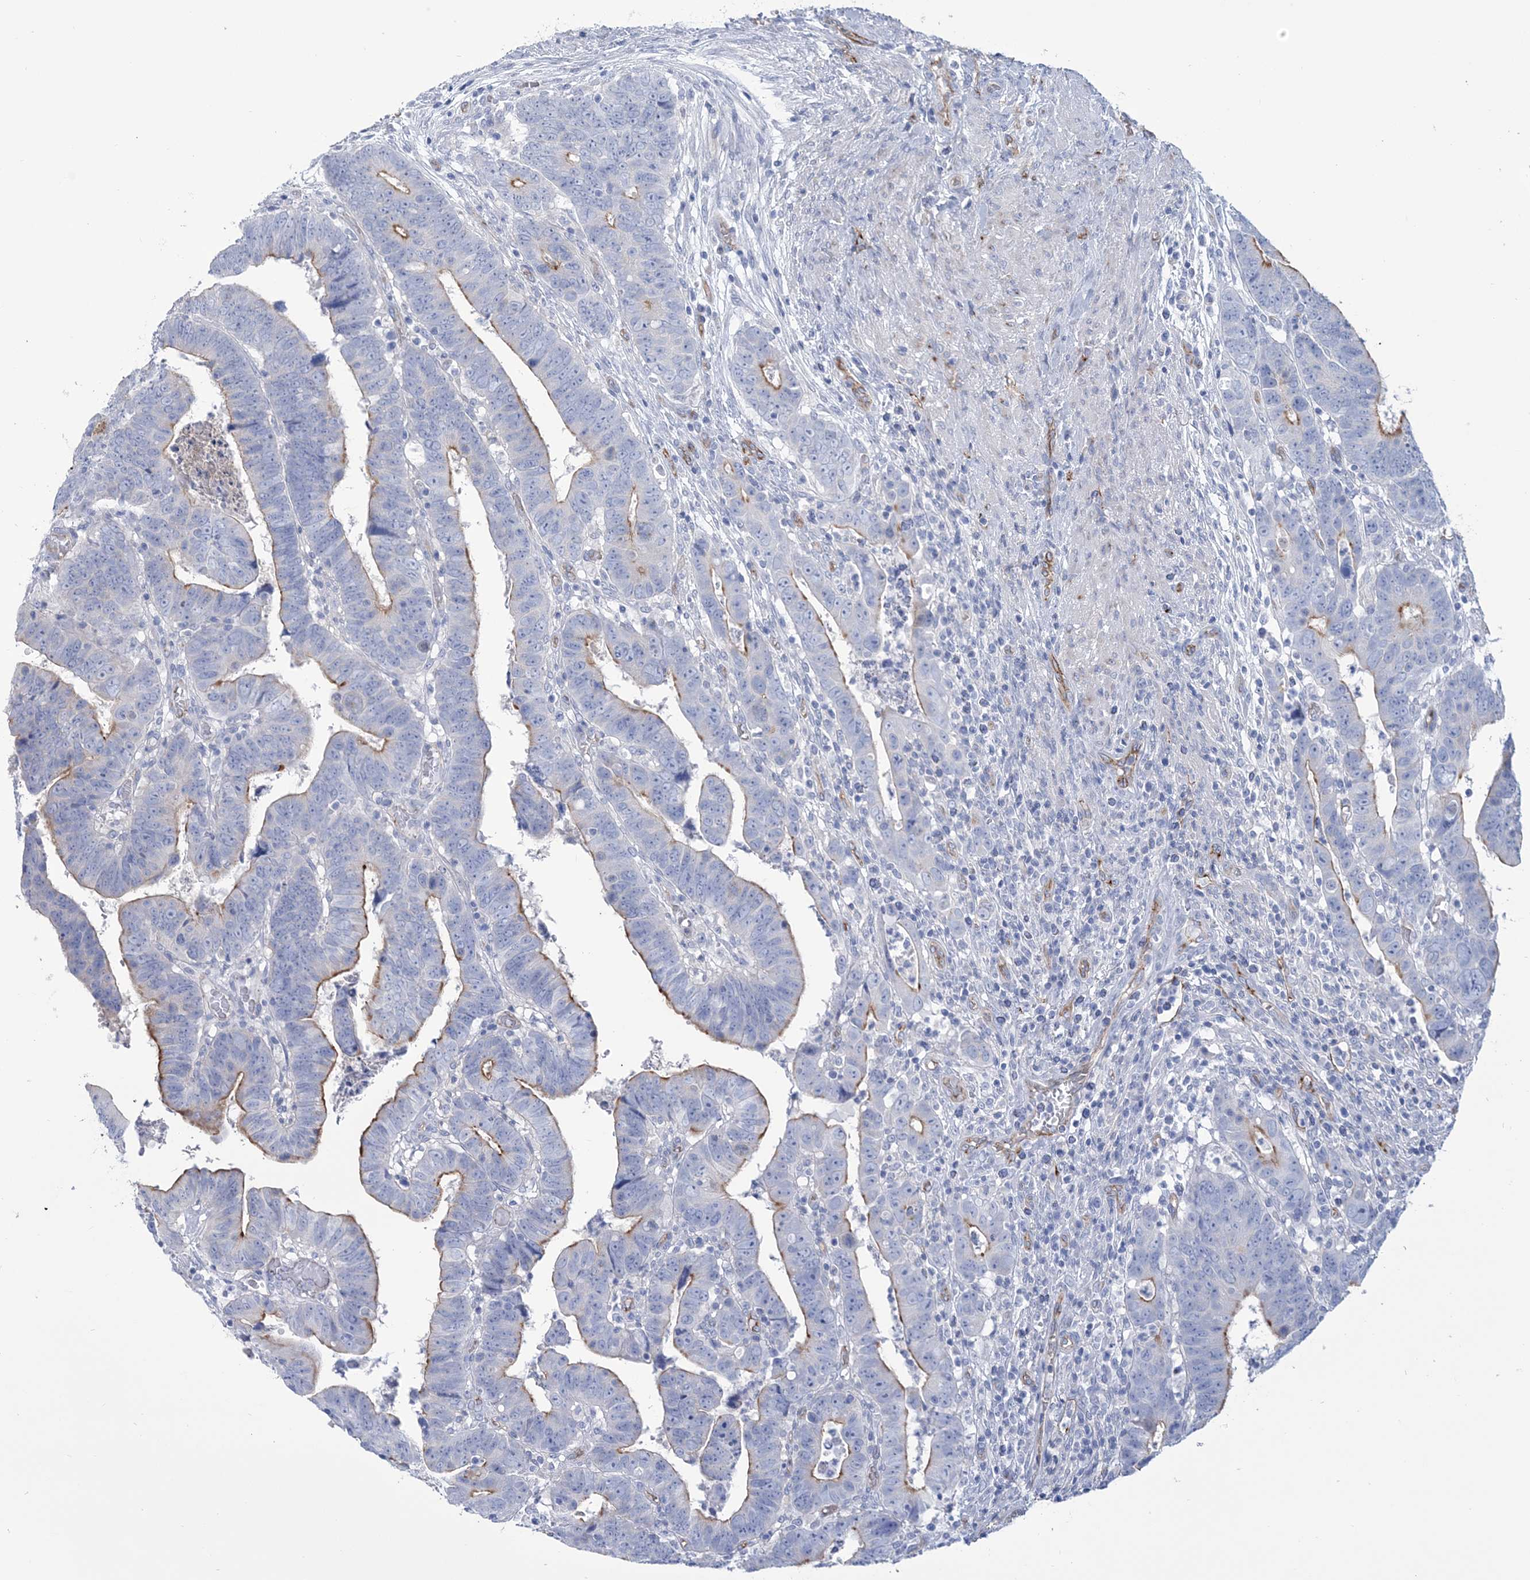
{"staining": {"intensity": "moderate", "quantity": "<25%", "location": "cytoplasmic/membranous"}, "tissue": "colorectal cancer", "cell_type": "Tumor cells", "image_type": "cancer", "snomed": [{"axis": "morphology", "description": "Normal tissue, NOS"}, {"axis": "morphology", "description": "Adenocarcinoma, NOS"}, {"axis": "topography", "description": "Rectum"}], "caption": "Tumor cells show low levels of moderate cytoplasmic/membranous positivity in approximately <25% of cells in human colorectal cancer. The protein of interest is stained brown, and the nuclei are stained in blue (DAB (3,3'-diaminobenzidine) IHC with brightfield microscopy, high magnification).", "gene": "RAB11FIP5", "patient": {"sex": "female", "age": 65}}